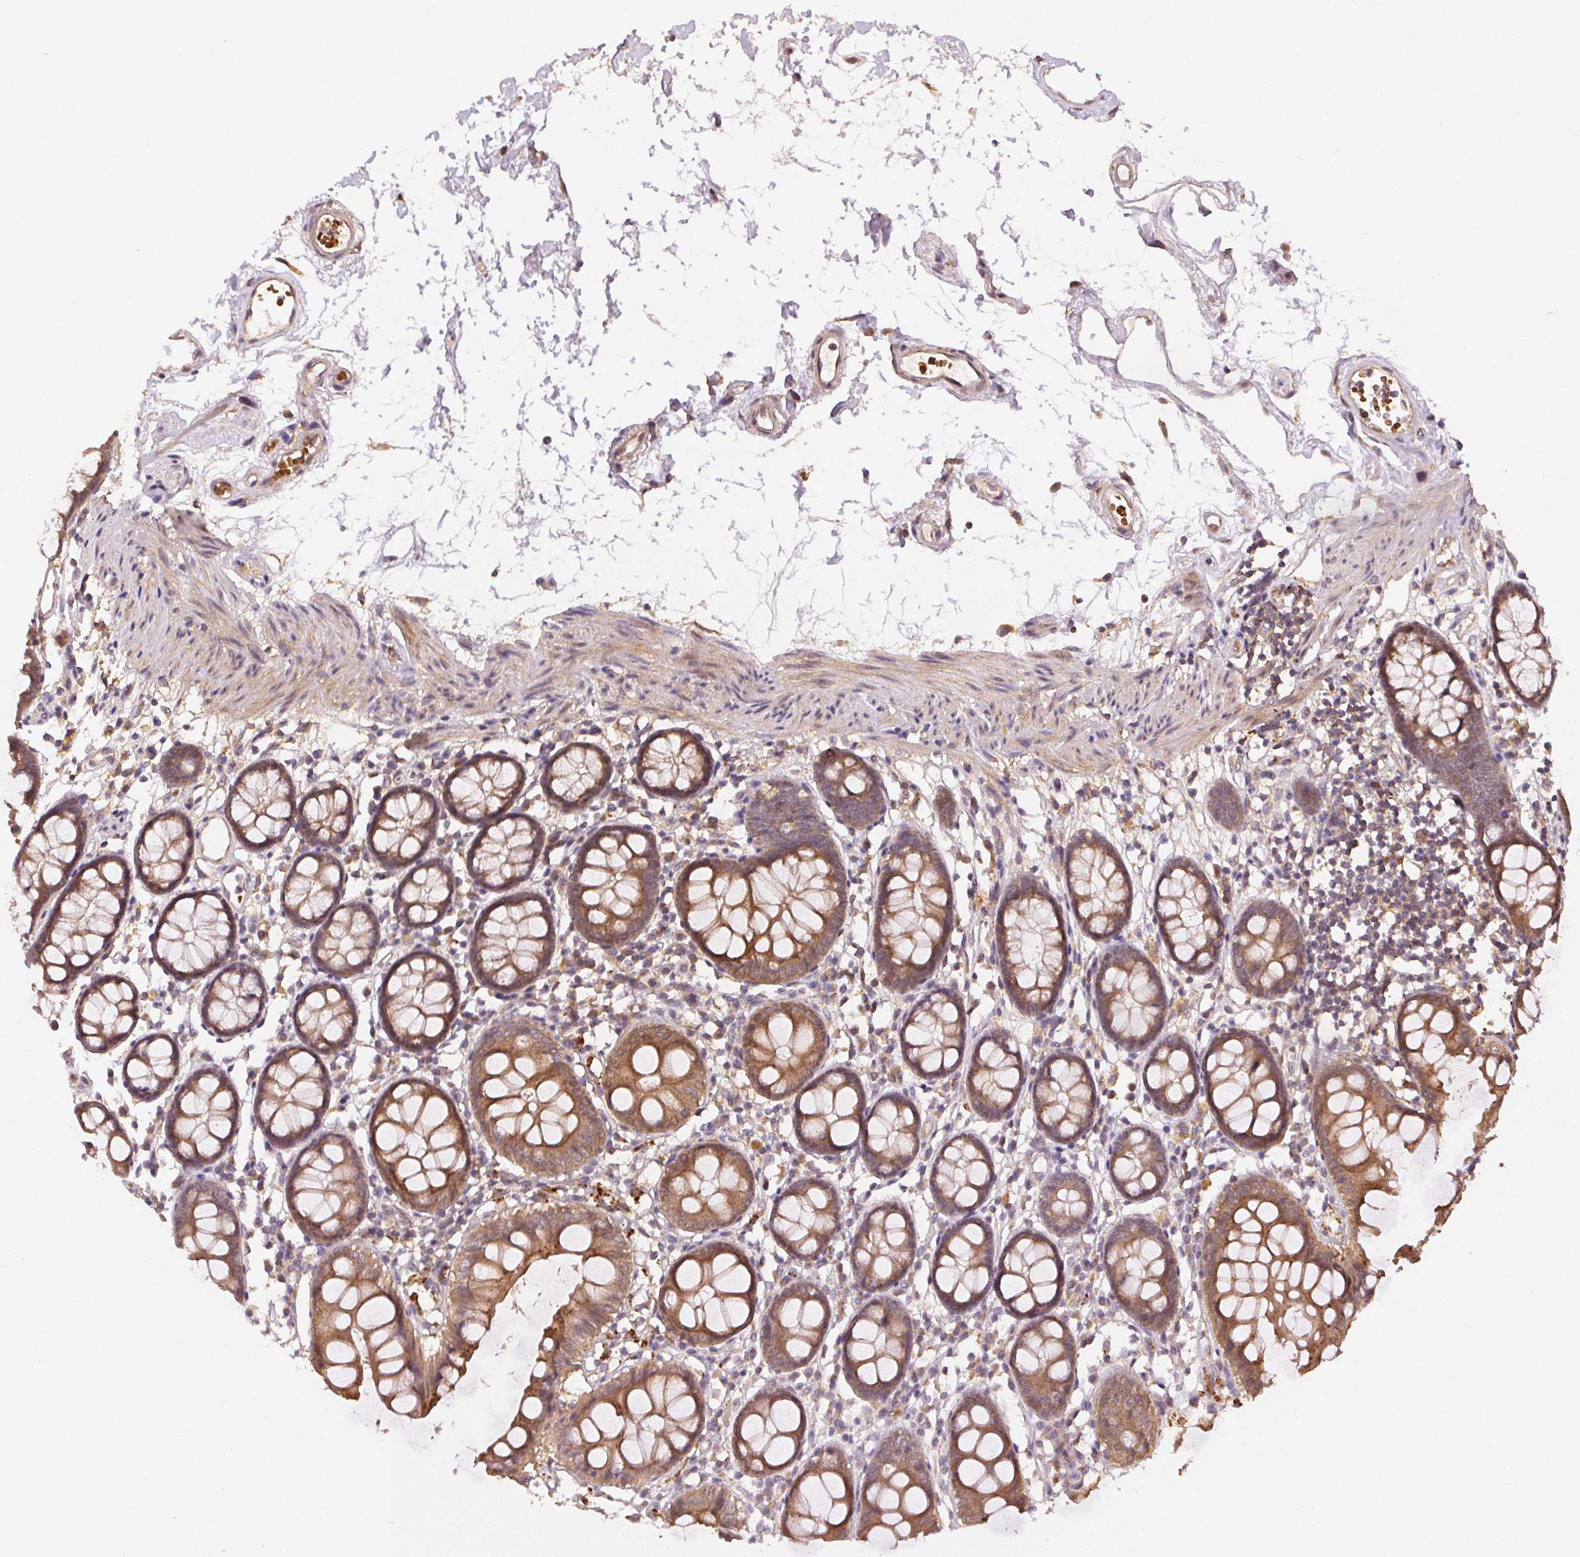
{"staining": {"intensity": "moderate", "quantity": ">75%", "location": "cytoplasmic/membranous"}, "tissue": "colon", "cell_type": "Endothelial cells", "image_type": "normal", "snomed": [{"axis": "morphology", "description": "Normal tissue, NOS"}, {"axis": "topography", "description": "Colon"}], "caption": "Immunohistochemistry of benign human colon shows medium levels of moderate cytoplasmic/membranous staining in about >75% of endothelial cells.", "gene": "KLHL15", "patient": {"sex": "female", "age": 84}}